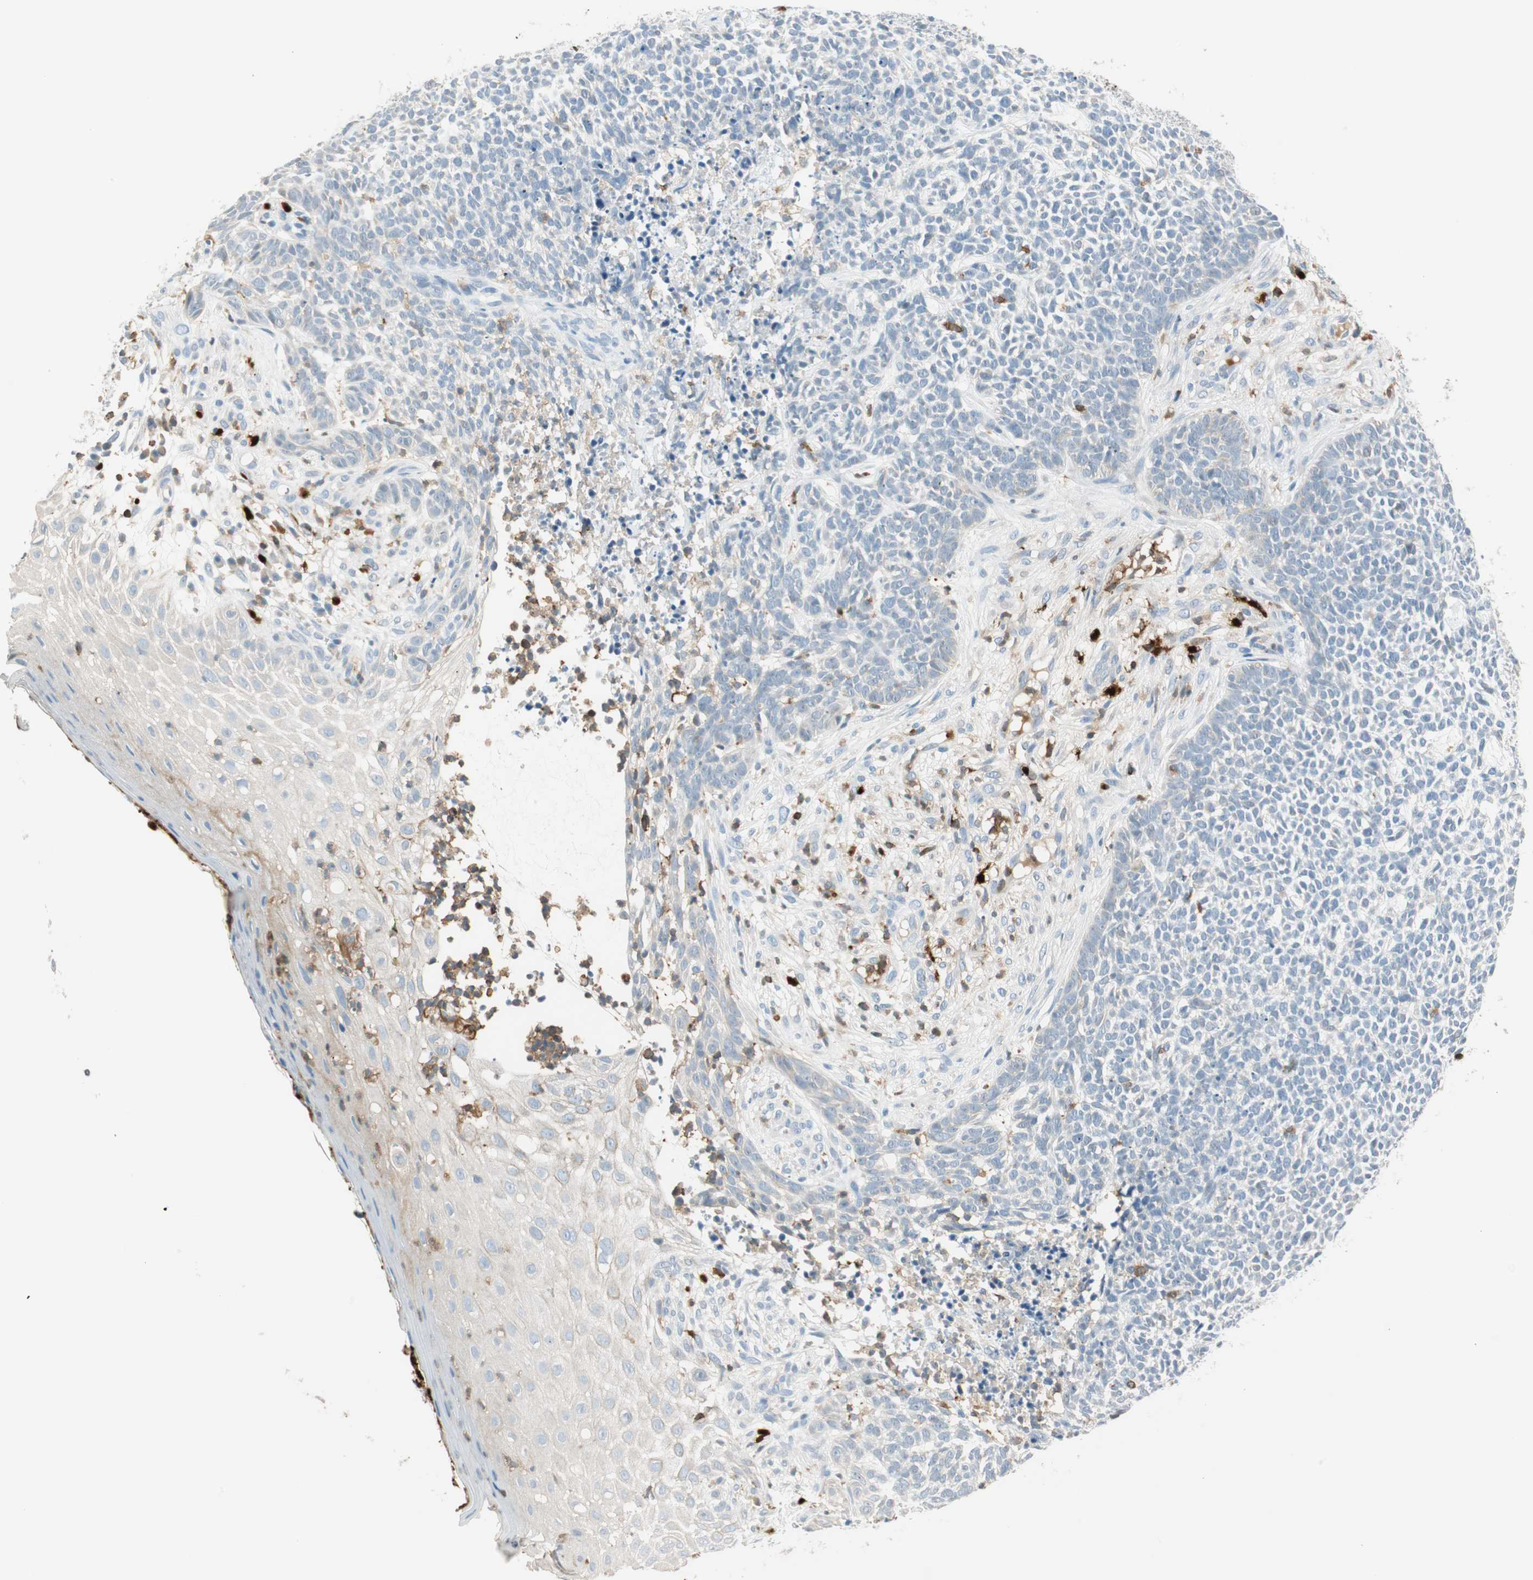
{"staining": {"intensity": "negative", "quantity": "none", "location": "none"}, "tissue": "skin cancer", "cell_type": "Tumor cells", "image_type": "cancer", "snomed": [{"axis": "morphology", "description": "Basal cell carcinoma"}, {"axis": "topography", "description": "Skin"}], "caption": "Skin cancer stained for a protein using immunohistochemistry exhibits no expression tumor cells.", "gene": "HPGD", "patient": {"sex": "female", "age": 84}}